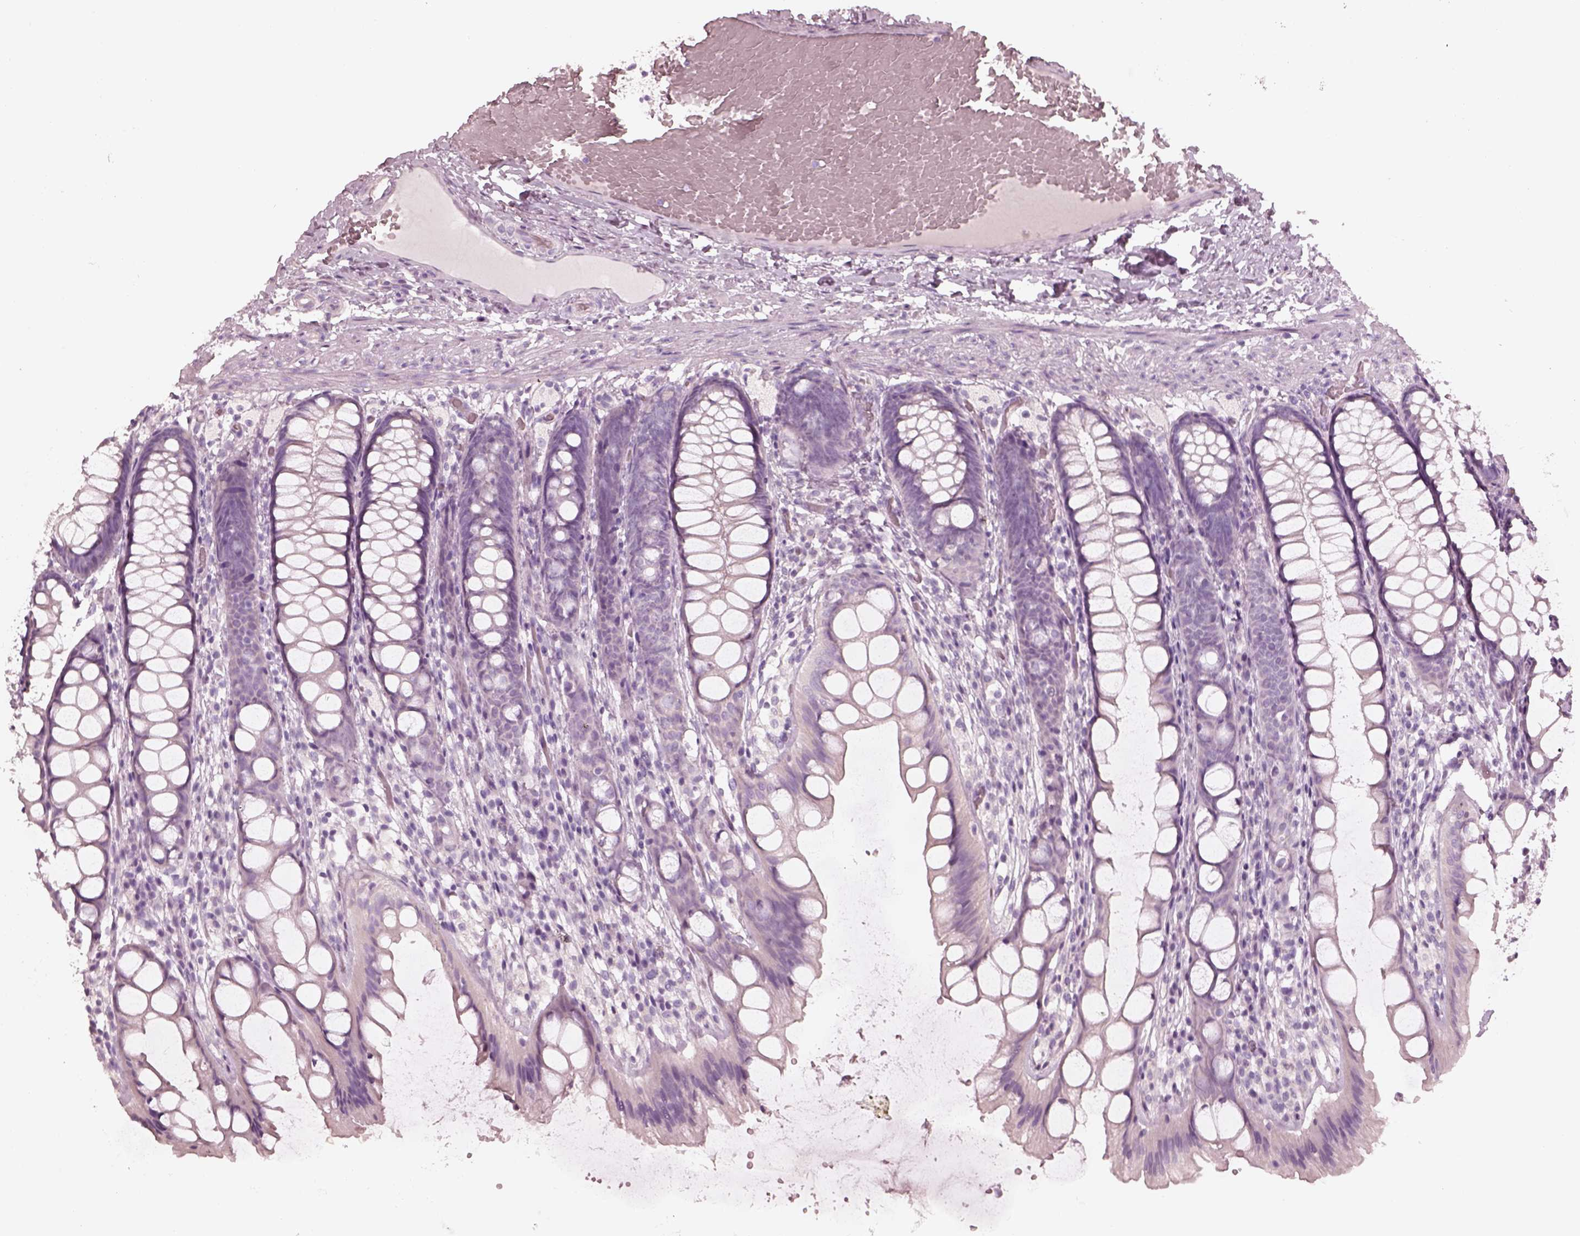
{"staining": {"intensity": "negative", "quantity": "none", "location": "none"}, "tissue": "colon", "cell_type": "Endothelial cells", "image_type": "normal", "snomed": [{"axis": "morphology", "description": "Normal tissue, NOS"}, {"axis": "topography", "description": "Colon"}], "caption": "Immunohistochemical staining of benign human colon exhibits no significant staining in endothelial cells. (DAB immunohistochemistry, high magnification).", "gene": "ZP4", "patient": {"sex": "male", "age": 47}}